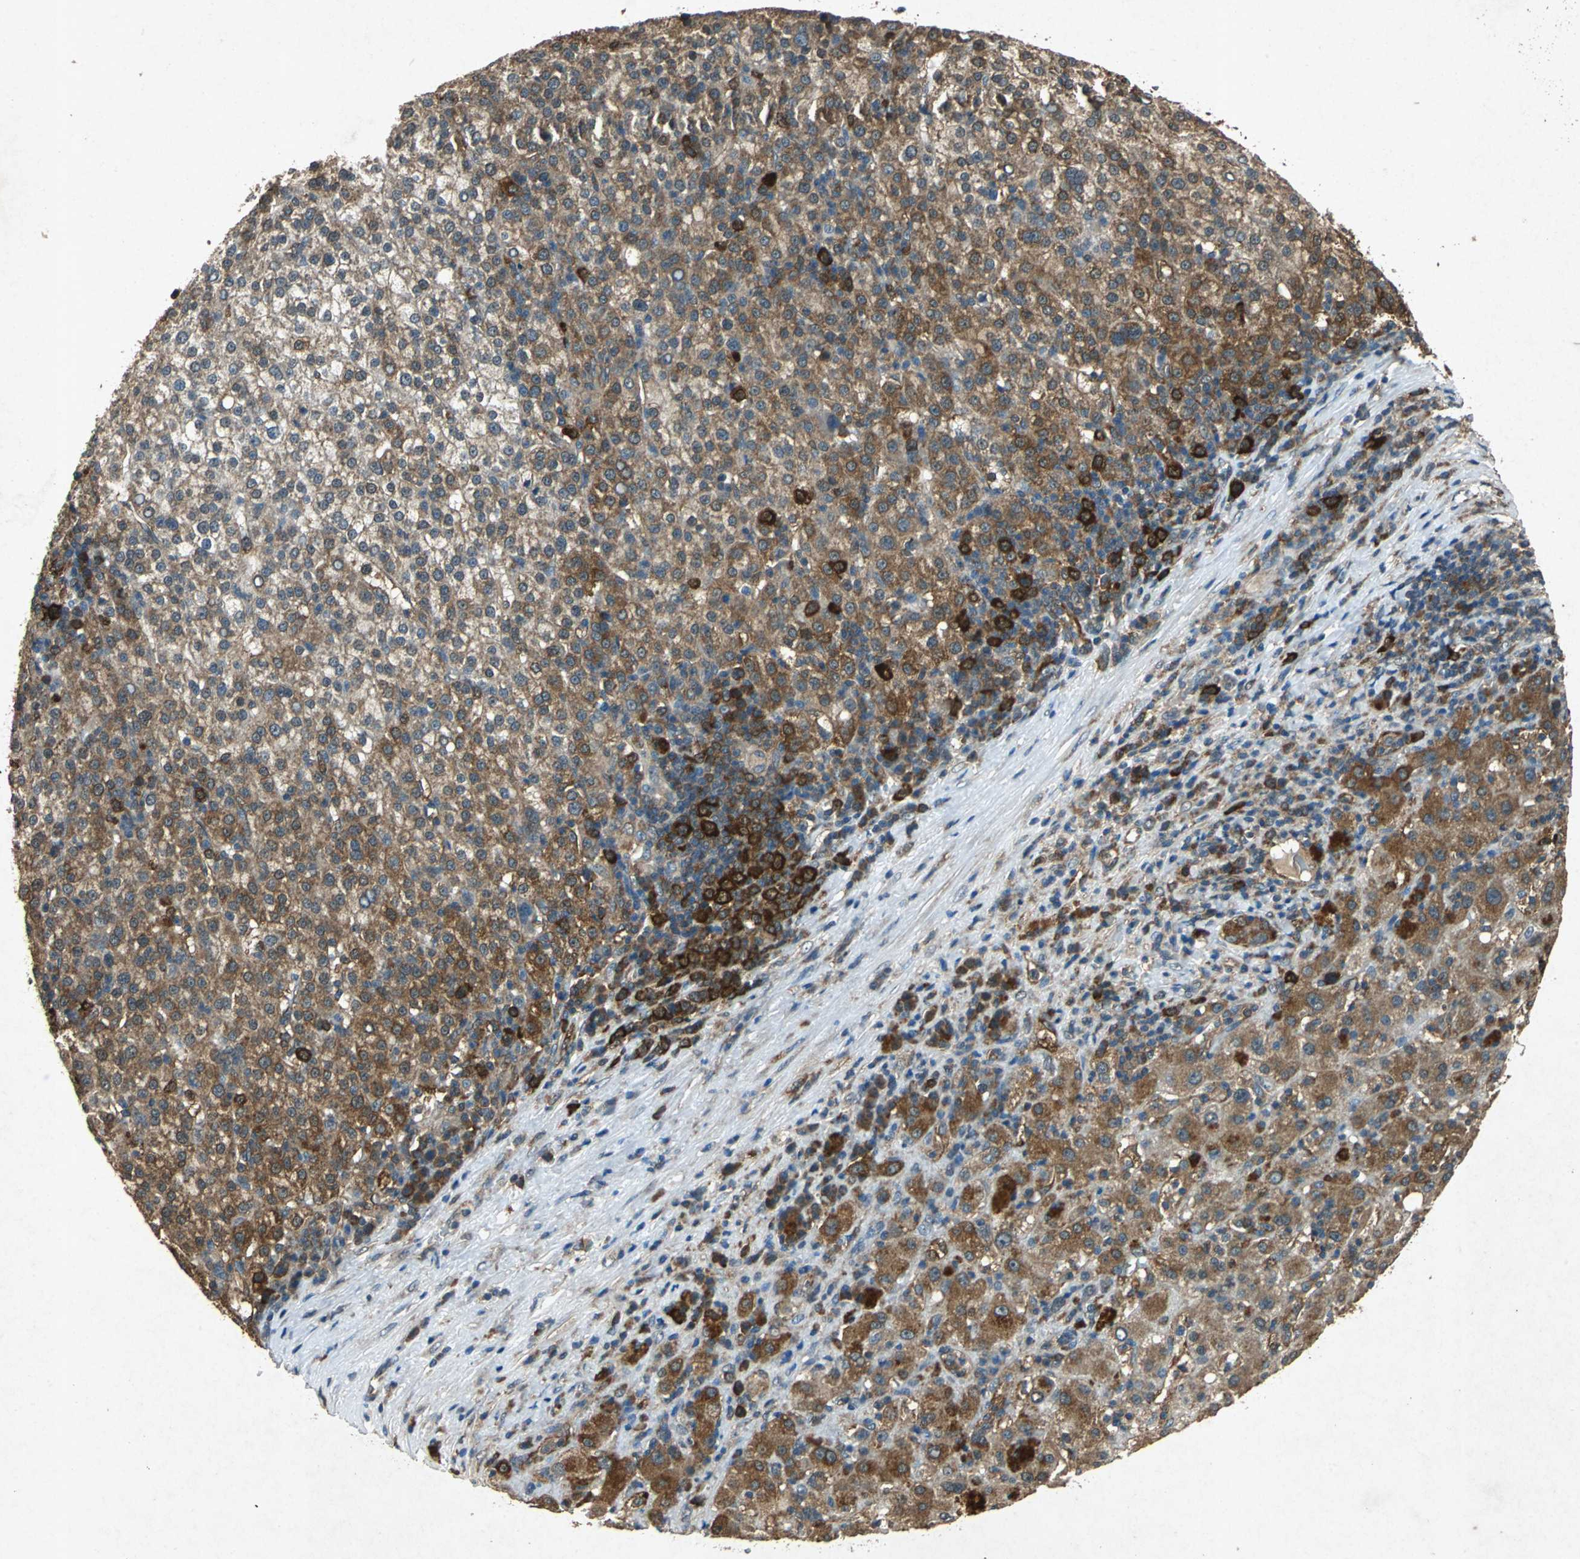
{"staining": {"intensity": "moderate", "quantity": ">75%", "location": "cytoplasmic/membranous"}, "tissue": "liver cancer", "cell_type": "Tumor cells", "image_type": "cancer", "snomed": [{"axis": "morphology", "description": "Carcinoma, Hepatocellular, NOS"}, {"axis": "topography", "description": "Liver"}], "caption": "A medium amount of moderate cytoplasmic/membranous positivity is identified in approximately >75% of tumor cells in liver hepatocellular carcinoma tissue.", "gene": "HSP90AB1", "patient": {"sex": "female", "age": 58}}